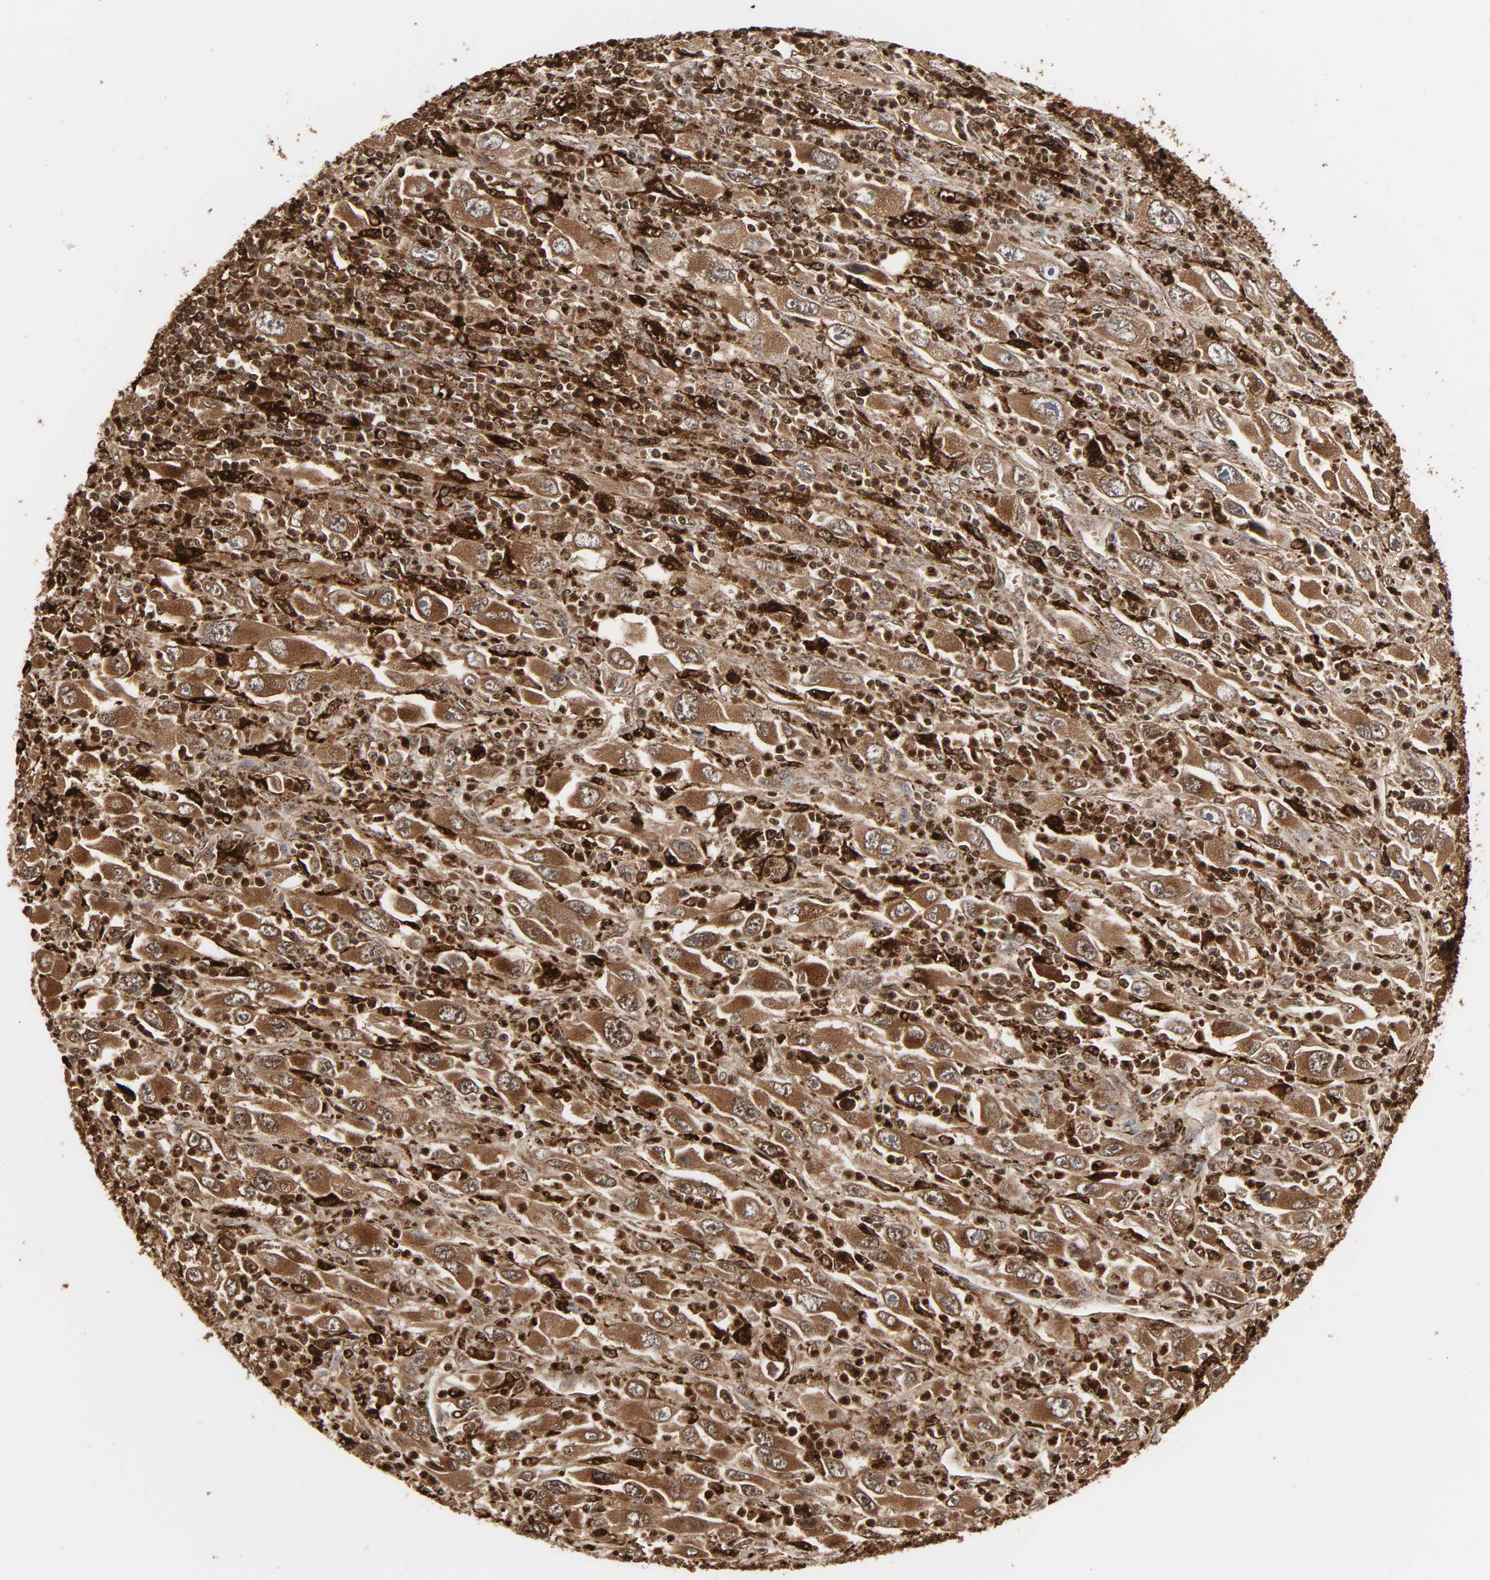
{"staining": {"intensity": "moderate", "quantity": ">75%", "location": "cytoplasmic/membranous"}, "tissue": "melanoma", "cell_type": "Tumor cells", "image_type": "cancer", "snomed": [{"axis": "morphology", "description": "Malignant melanoma, Metastatic site"}, {"axis": "topography", "description": "Skin"}], "caption": "Immunohistochemical staining of human melanoma reveals medium levels of moderate cytoplasmic/membranous expression in about >75% of tumor cells.", "gene": "PSAP", "patient": {"sex": "female", "age": 56}}